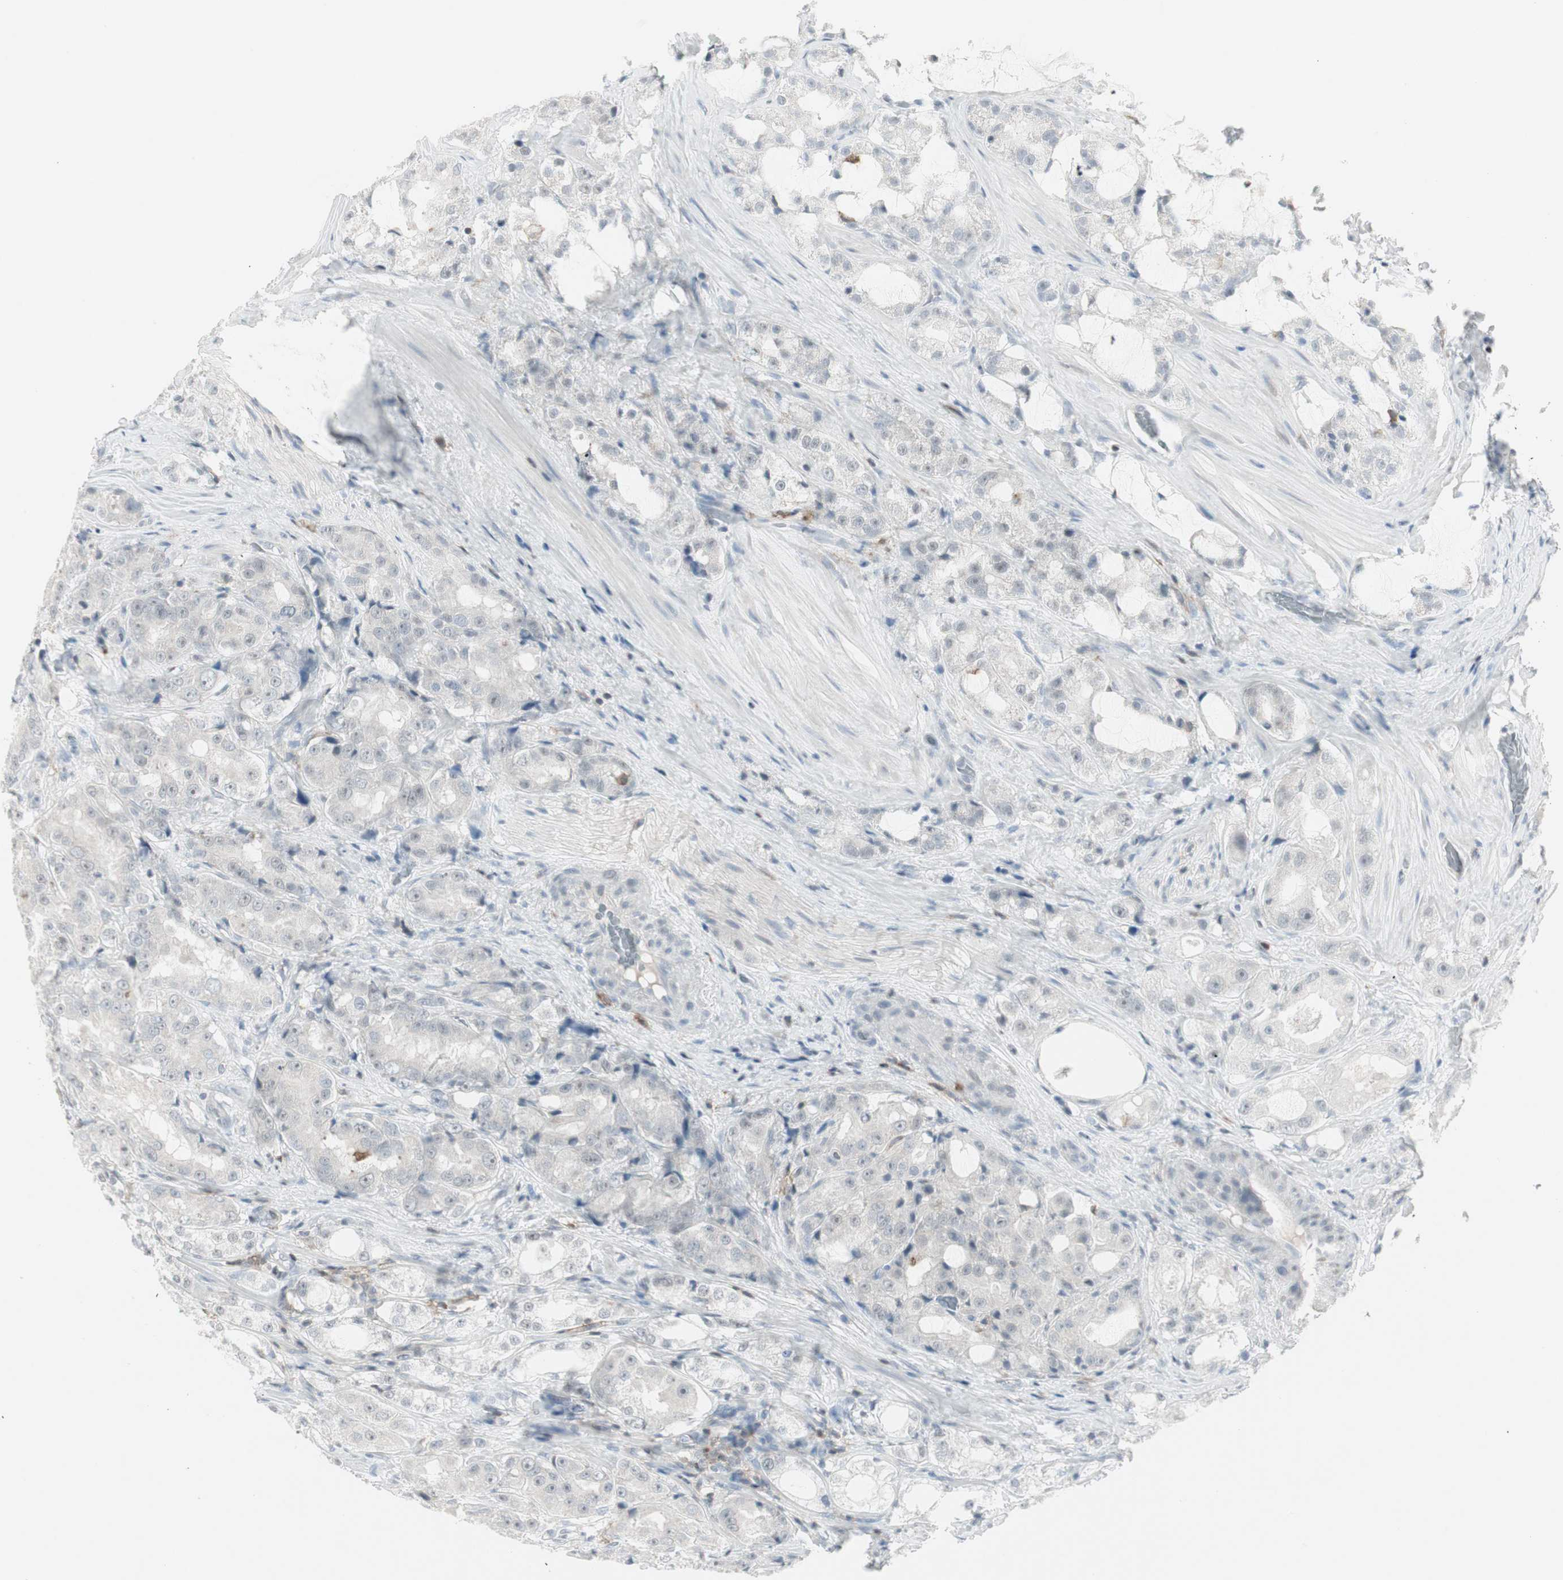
{"staining": {"intensity": "negative", "quantity": "none", "location": "none"}, "tissue": "prostate cancer", "cell_type": "Tumor cells", "image_type": "cancer", "snomed": [{"axis": "morphology", "description": "Adenocarcinoma, High grade"}, {"axis": "topography", "description": "Prostate"}], "caption": "Immunohistochemical staining of adenocarcinoma (high-grade) (prostate) demonstrates no significant expression in tumor cells.", "gene": "MAP4K4", "patient": {"sex": "male", "age": 73}}